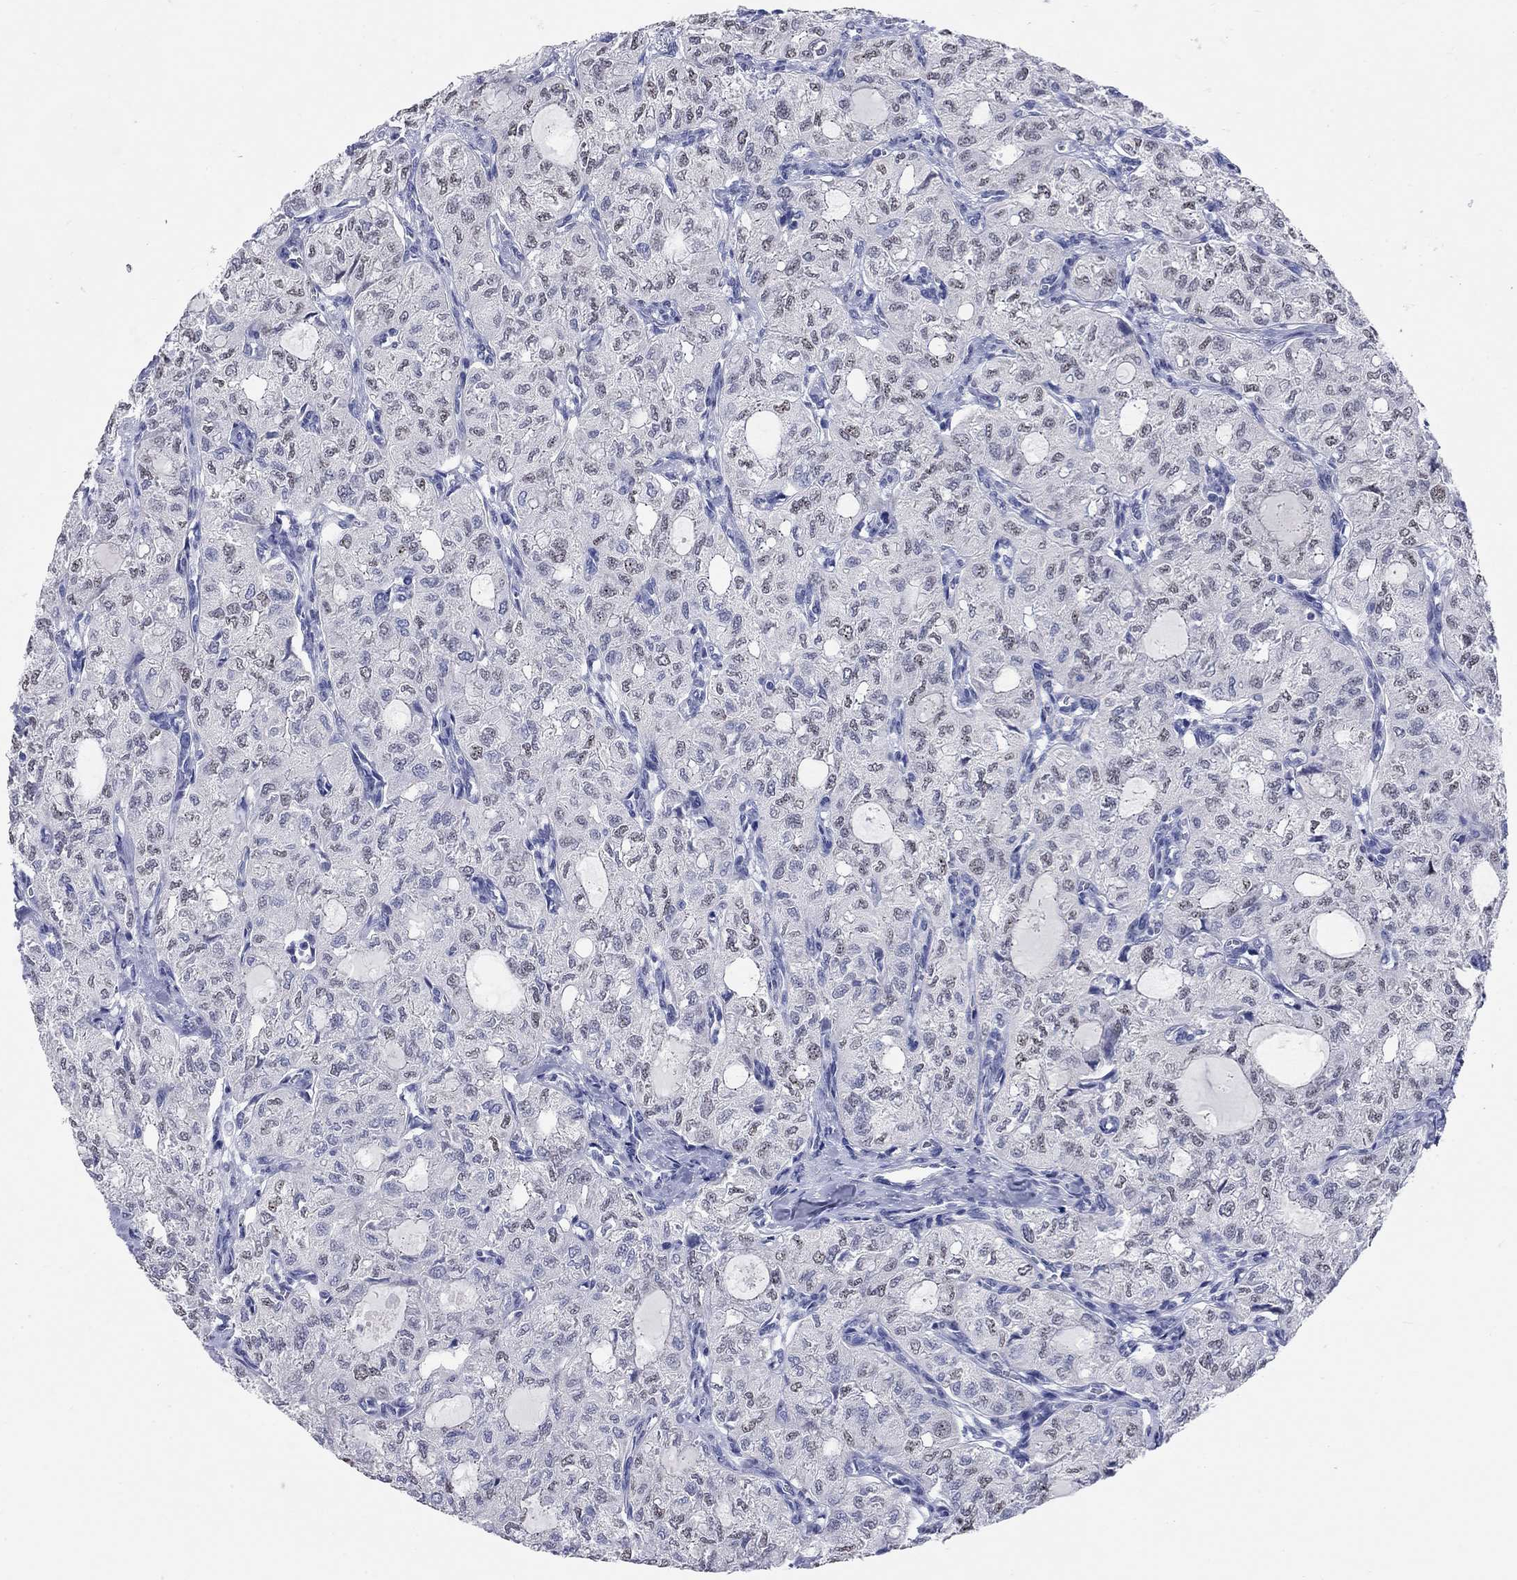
{"staining": {"intensity": "negative", "quantity": "none", "location": "none"}, "tissue": "thyroid cancer", "cell_type": "Tumor cells", "image_type": "cancer", "snomed": [{"axis": "morphology", "description": "Follicular adenoma carcinoma, NOS"}, {"axis": "topography", "description": "Thyroid gland"}], "caption": "The micrograph reveals no significant expression in tumor cells of thyroid follicular adenoma carcinoma.", "gene": "WASF3", "patient": {"sex": "male", "age": 75}}